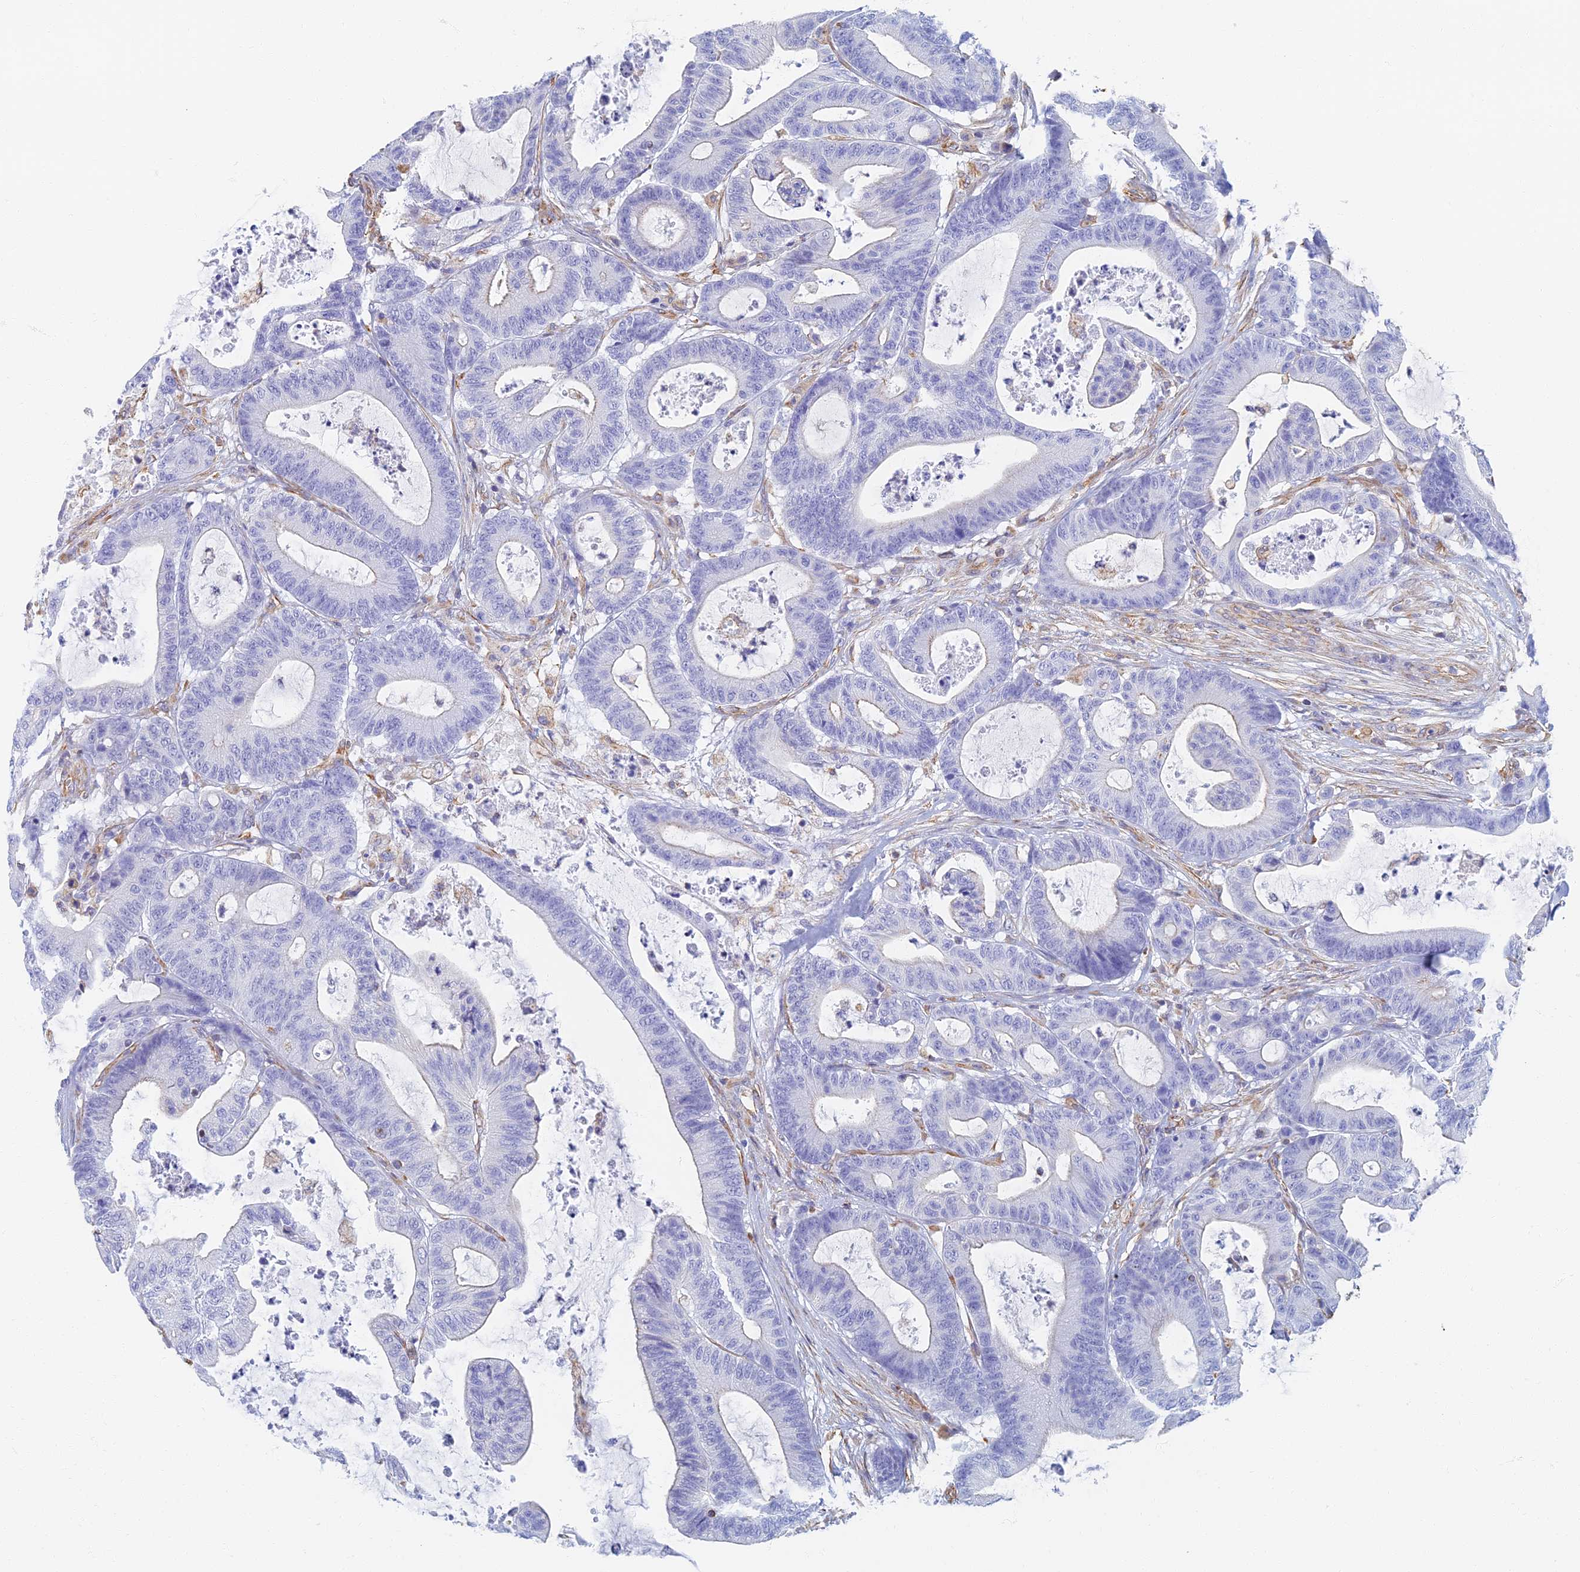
{"staining": {"intensity": "negative", "quantity": "none", "location": "none"}, "tissue": "colorectal cancer", "cell_type": "Tumor cells", "image_type": "cancer", "snomed": [{"axis": "morphology", "description": "Adenocarcinoma, NOS"}, {"axis": "topography", "description": "Colon"}], "caption": "This is an immunohistochemistry image of colorectal cancer (adenocarcinoma). There is no staining in tumor cells.", "gene": "RMC1", "patient": {"sex": "female", "age": 84}}